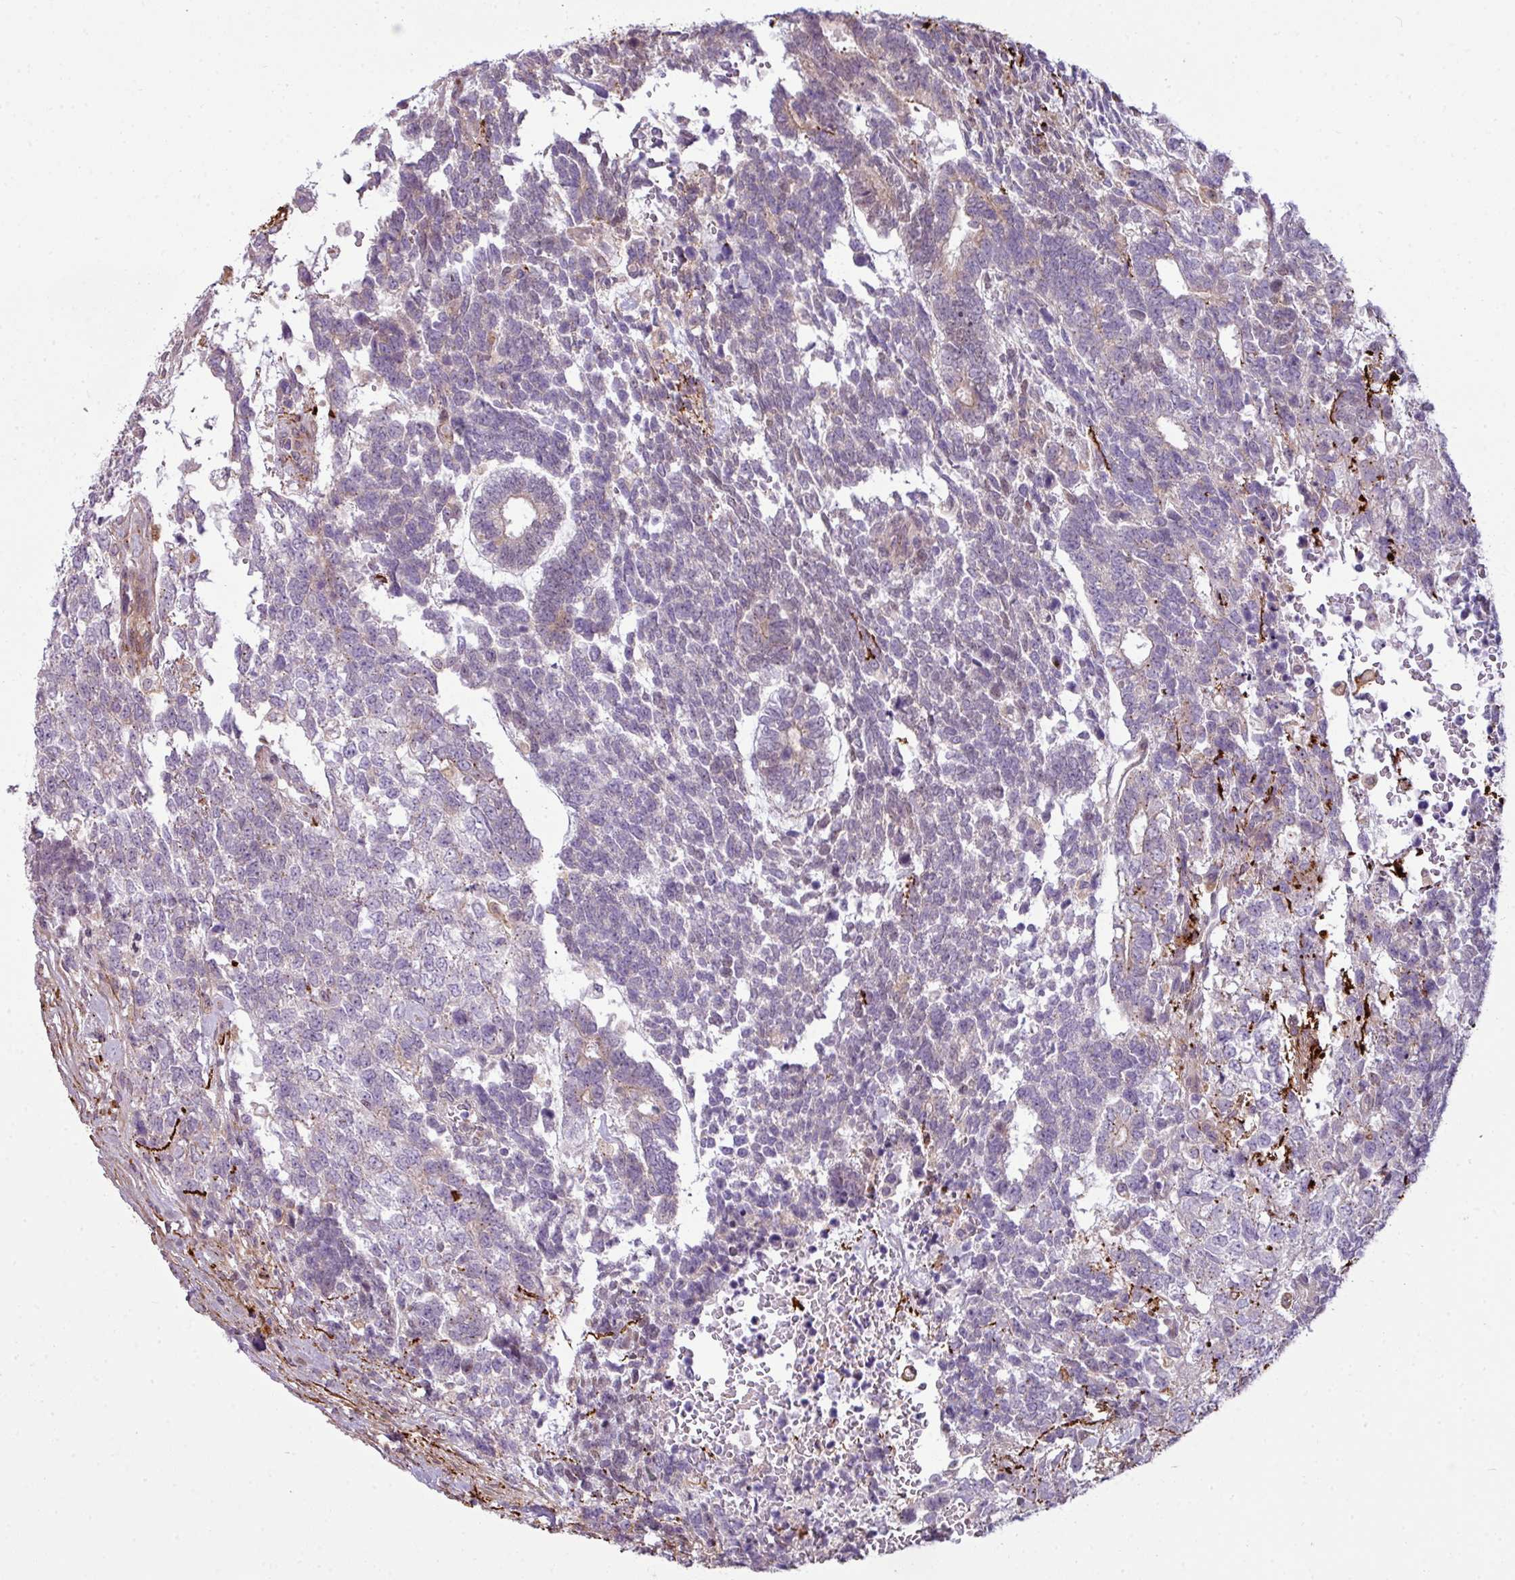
{"staining": {"intensity": "weak", "quantity": "<25%", "location": "cytoplasmic/membranous"}, "tissue": "testis cancer", "cell_type": "Tumor cells", "image_type": "cancer", "snomed": [{"axis": "morphology", "description": "Carcinoma, Embryonal, NOS"}, {"axis": "topography", "description": "Testis"}], "caption": "Immunohistochemistry (IHC) histopathology image of neoplastic tissue: human testis cancer (embryonal carcinoma) stained with DAB exhibits no significant protein expression in tumor cells.", "gene": "COL8A1", "patient": {"sex": "male", "age": 23}}